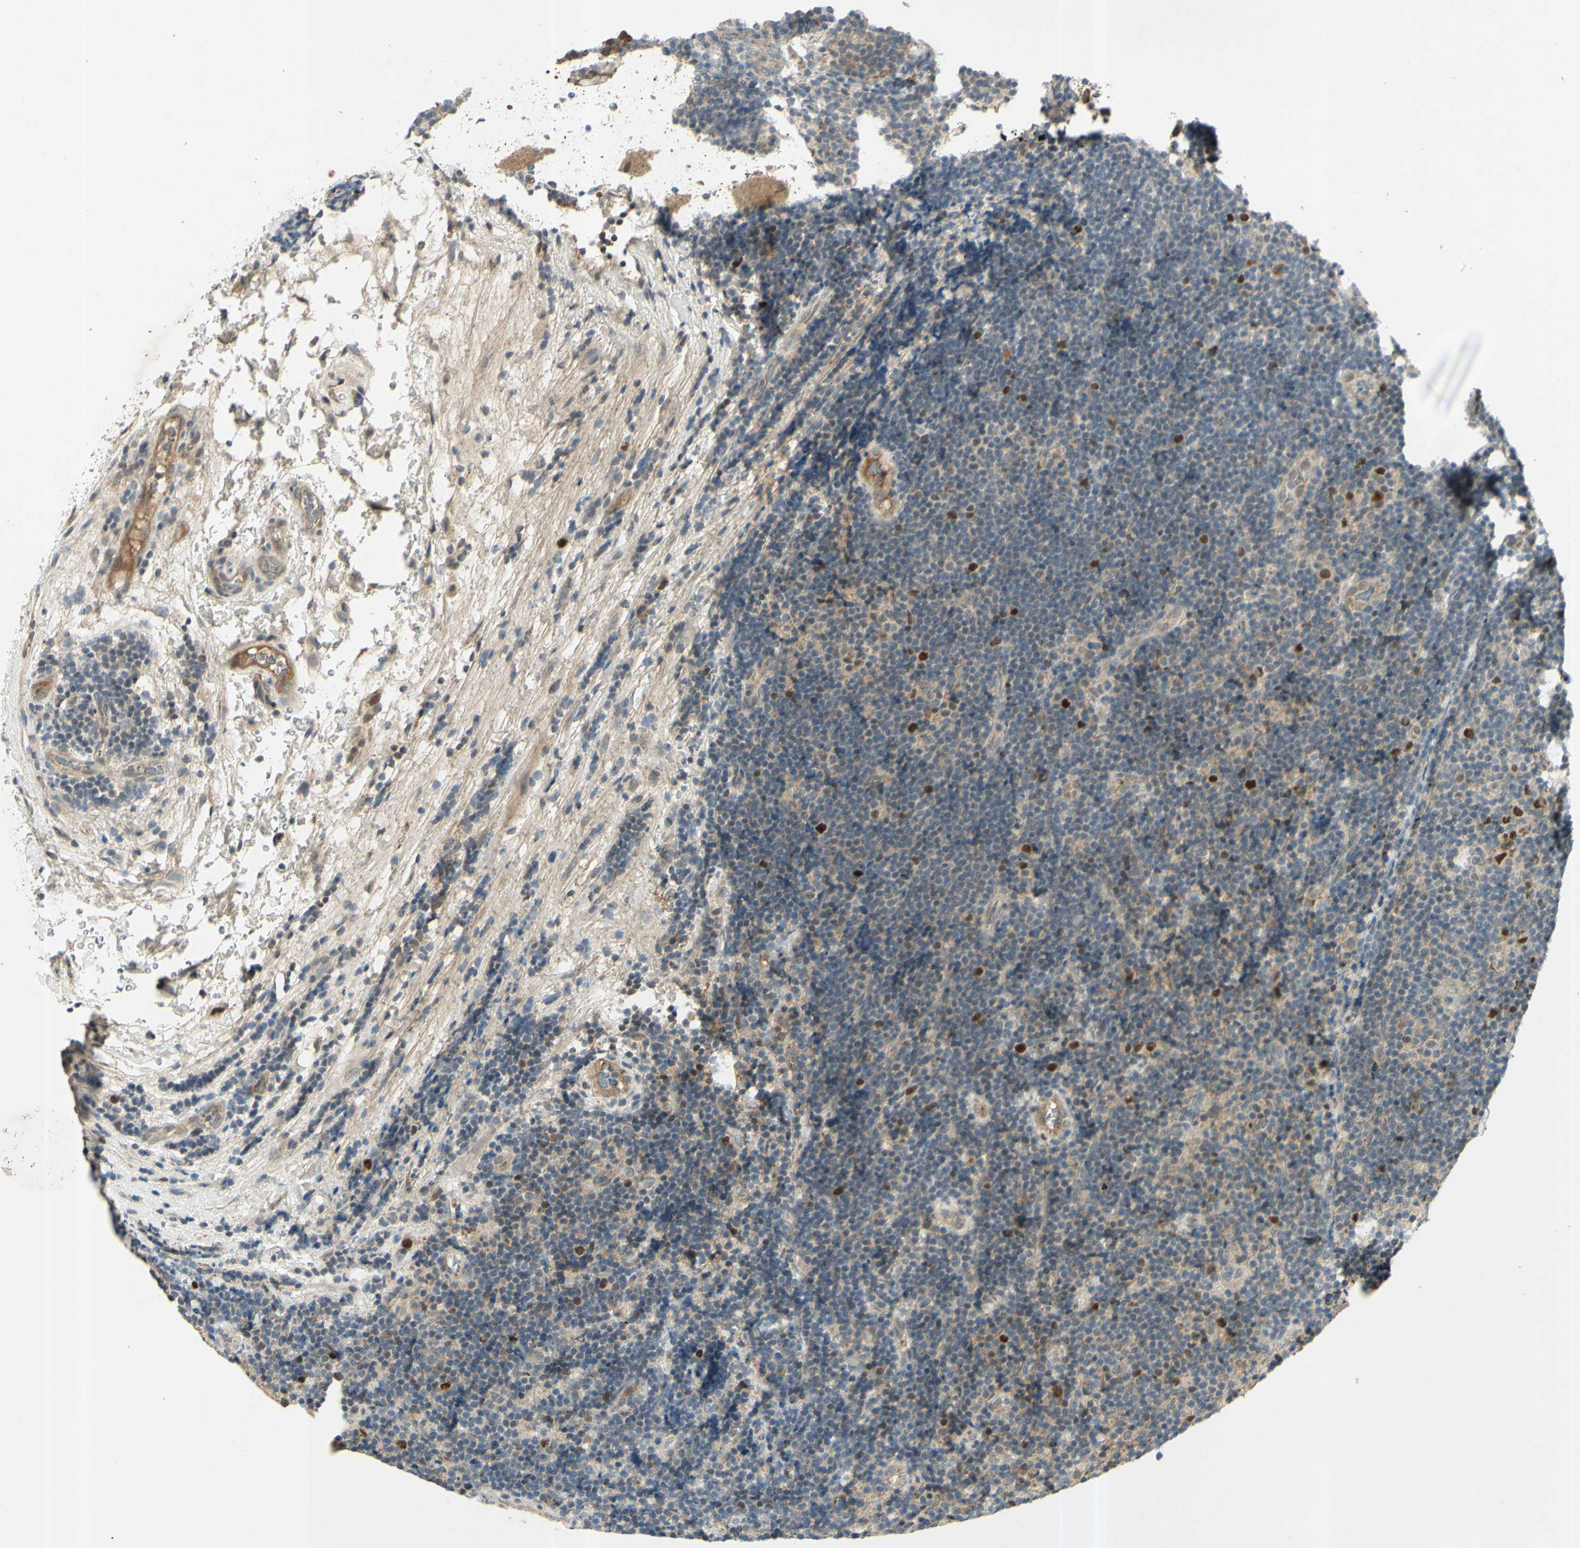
{"staining": {"intensity": "strong", "quantity": "<25%", "location": "nuclear"}, "tissue": "lymphoma", "cell_type": "Tumor cells", "image_type": "cancer", "snomed": [{"axis": "morphology", "description": "Malignant lymphoma, non-Hodgkin's type, Low grade"}, {"axis": "topography", "description": "Lymph node"}], "caption": "Immunohistochemical staining of human lymphoma displays medium levels of strong nuclear protein positivity in about <25% of tumor cells.", "gene": "RAD18", "patient": {"sex": "male", "age": 83}}